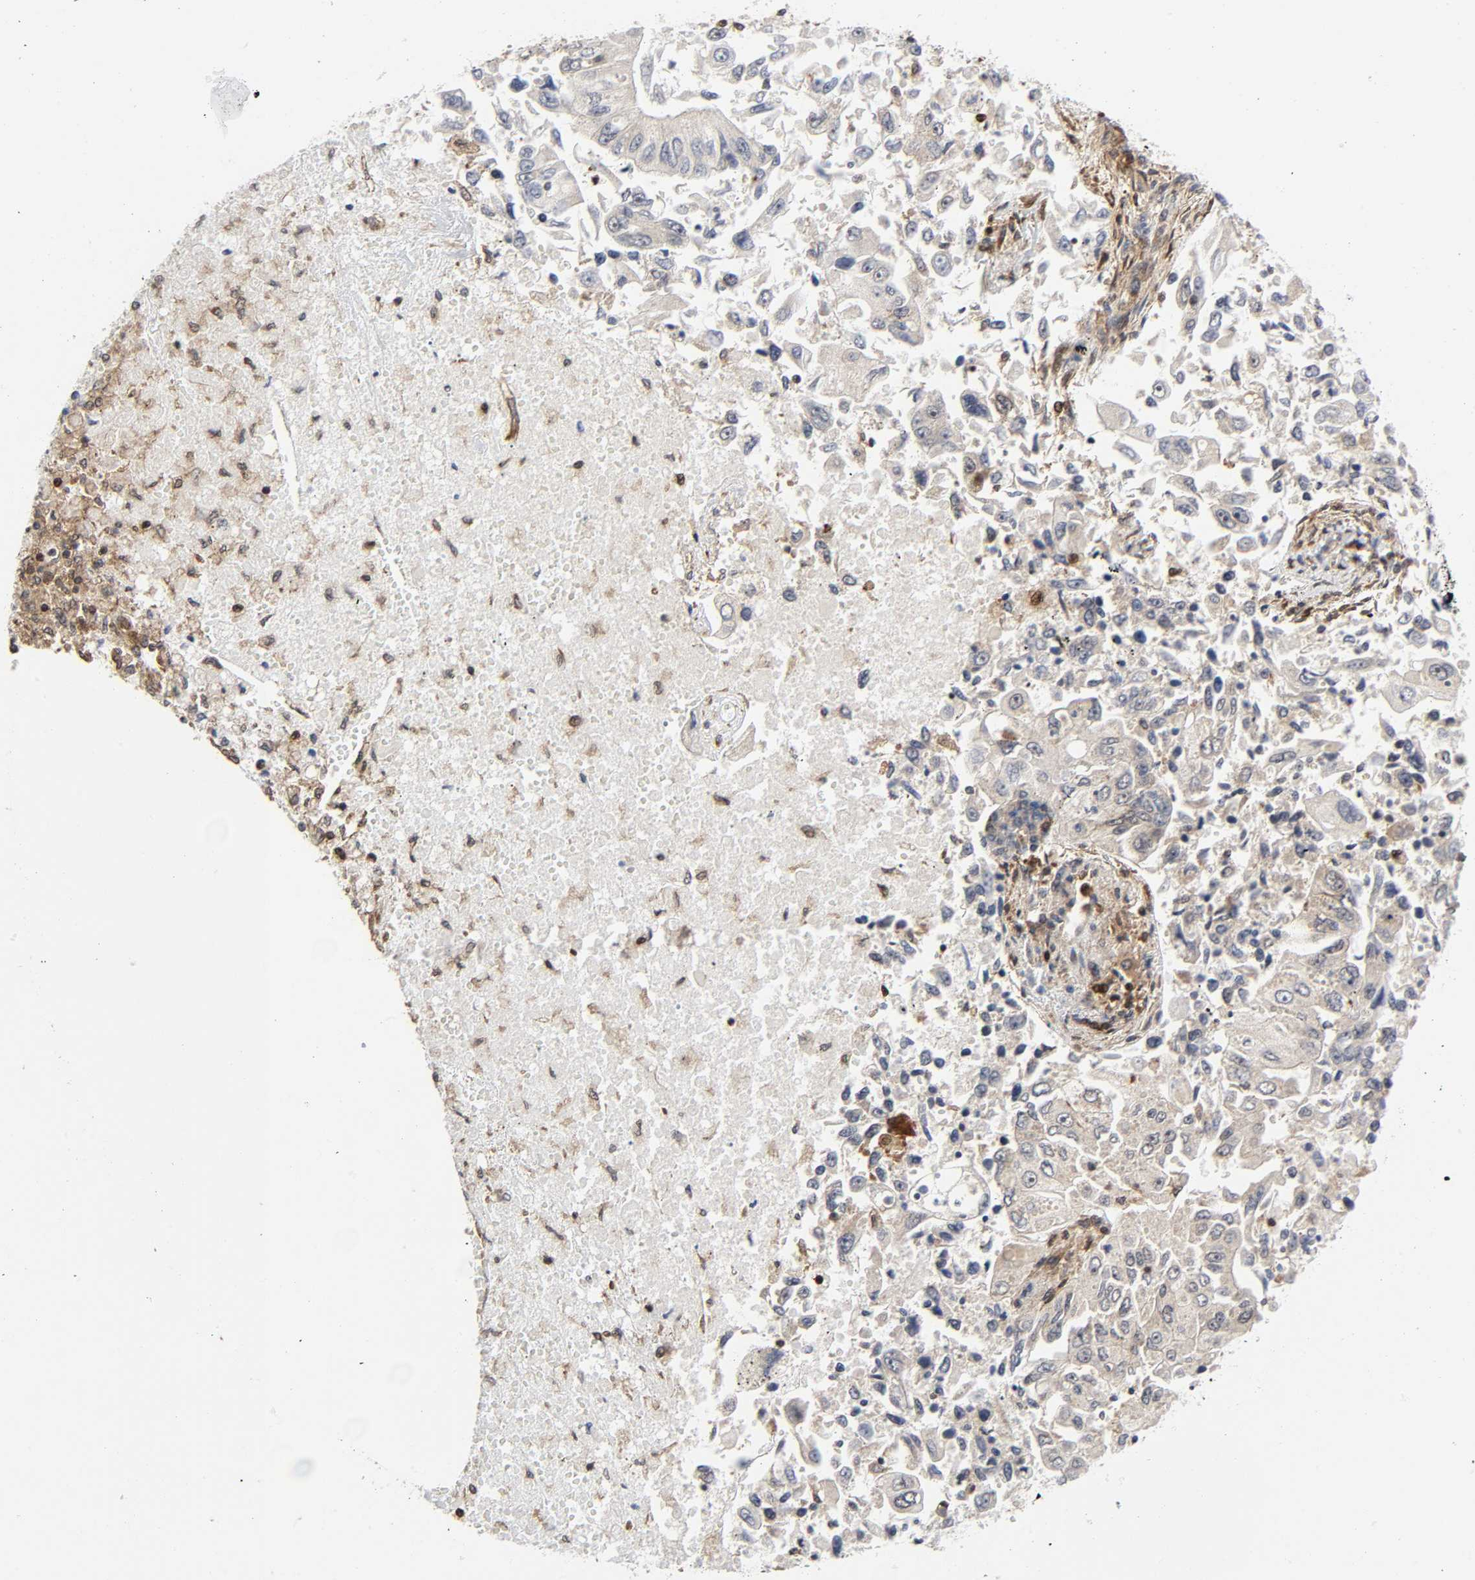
{"staining": {"intensity": "negative", "quantity": "none", "location": "none"}, "tissue": "lung cancer", "cell_type": "Tumor cells", "image_type": "cancer", "snomed": [{"axis": "morphology", "description": "Adenocarcinoma, NOS"}, {"axis": "topography", "description": "Lung"}], "caption": "DAB (3,3'-diaminobenzidine) immunohistochemical staining of human adenocarcinoma (lung) exhibits no significant positivity in tumor cells.", "gene": "MAPK1", "patient": {"sex": "male", "age": 84}}